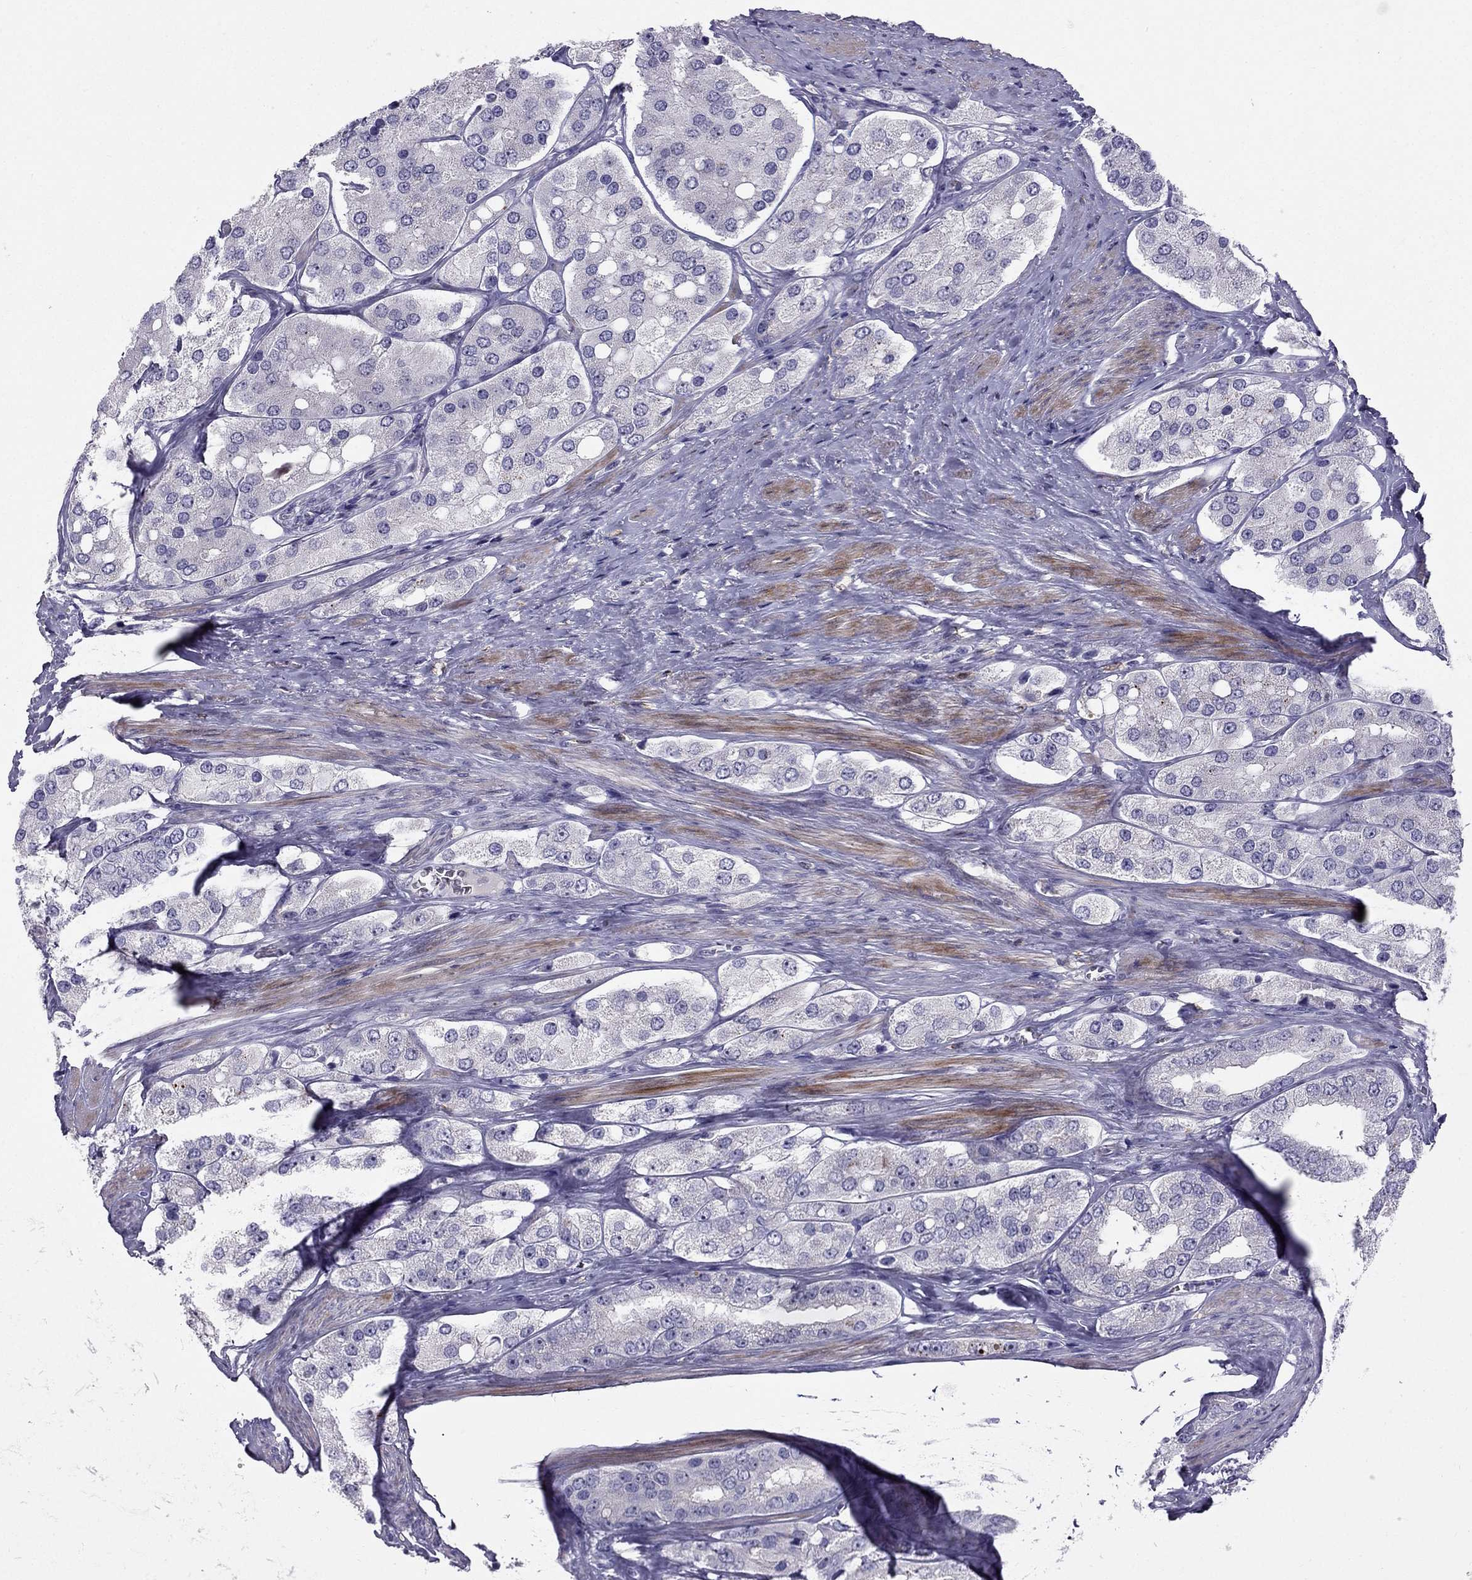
{"staining": {"intensity": "negative", "quantity": "none", "location": "none"}, "tissue": "prostate cancer", "cell_type": "Tumor cells", "image_type": "cancer", "snomed": [{"axis": "morphology", "description": "Adenocarcinoma, Low grade"}, {"axis": "topography", "description": "Prostate"}], "caption": "A micrograph of human prostate cancer (low-grade adenocarcinoma) is negative for staining in tumor cells. (DAB IHC with hematoxylin counter stain).", "gene": "LMTK3", "patient": {"sex": "male", "age": 69}}